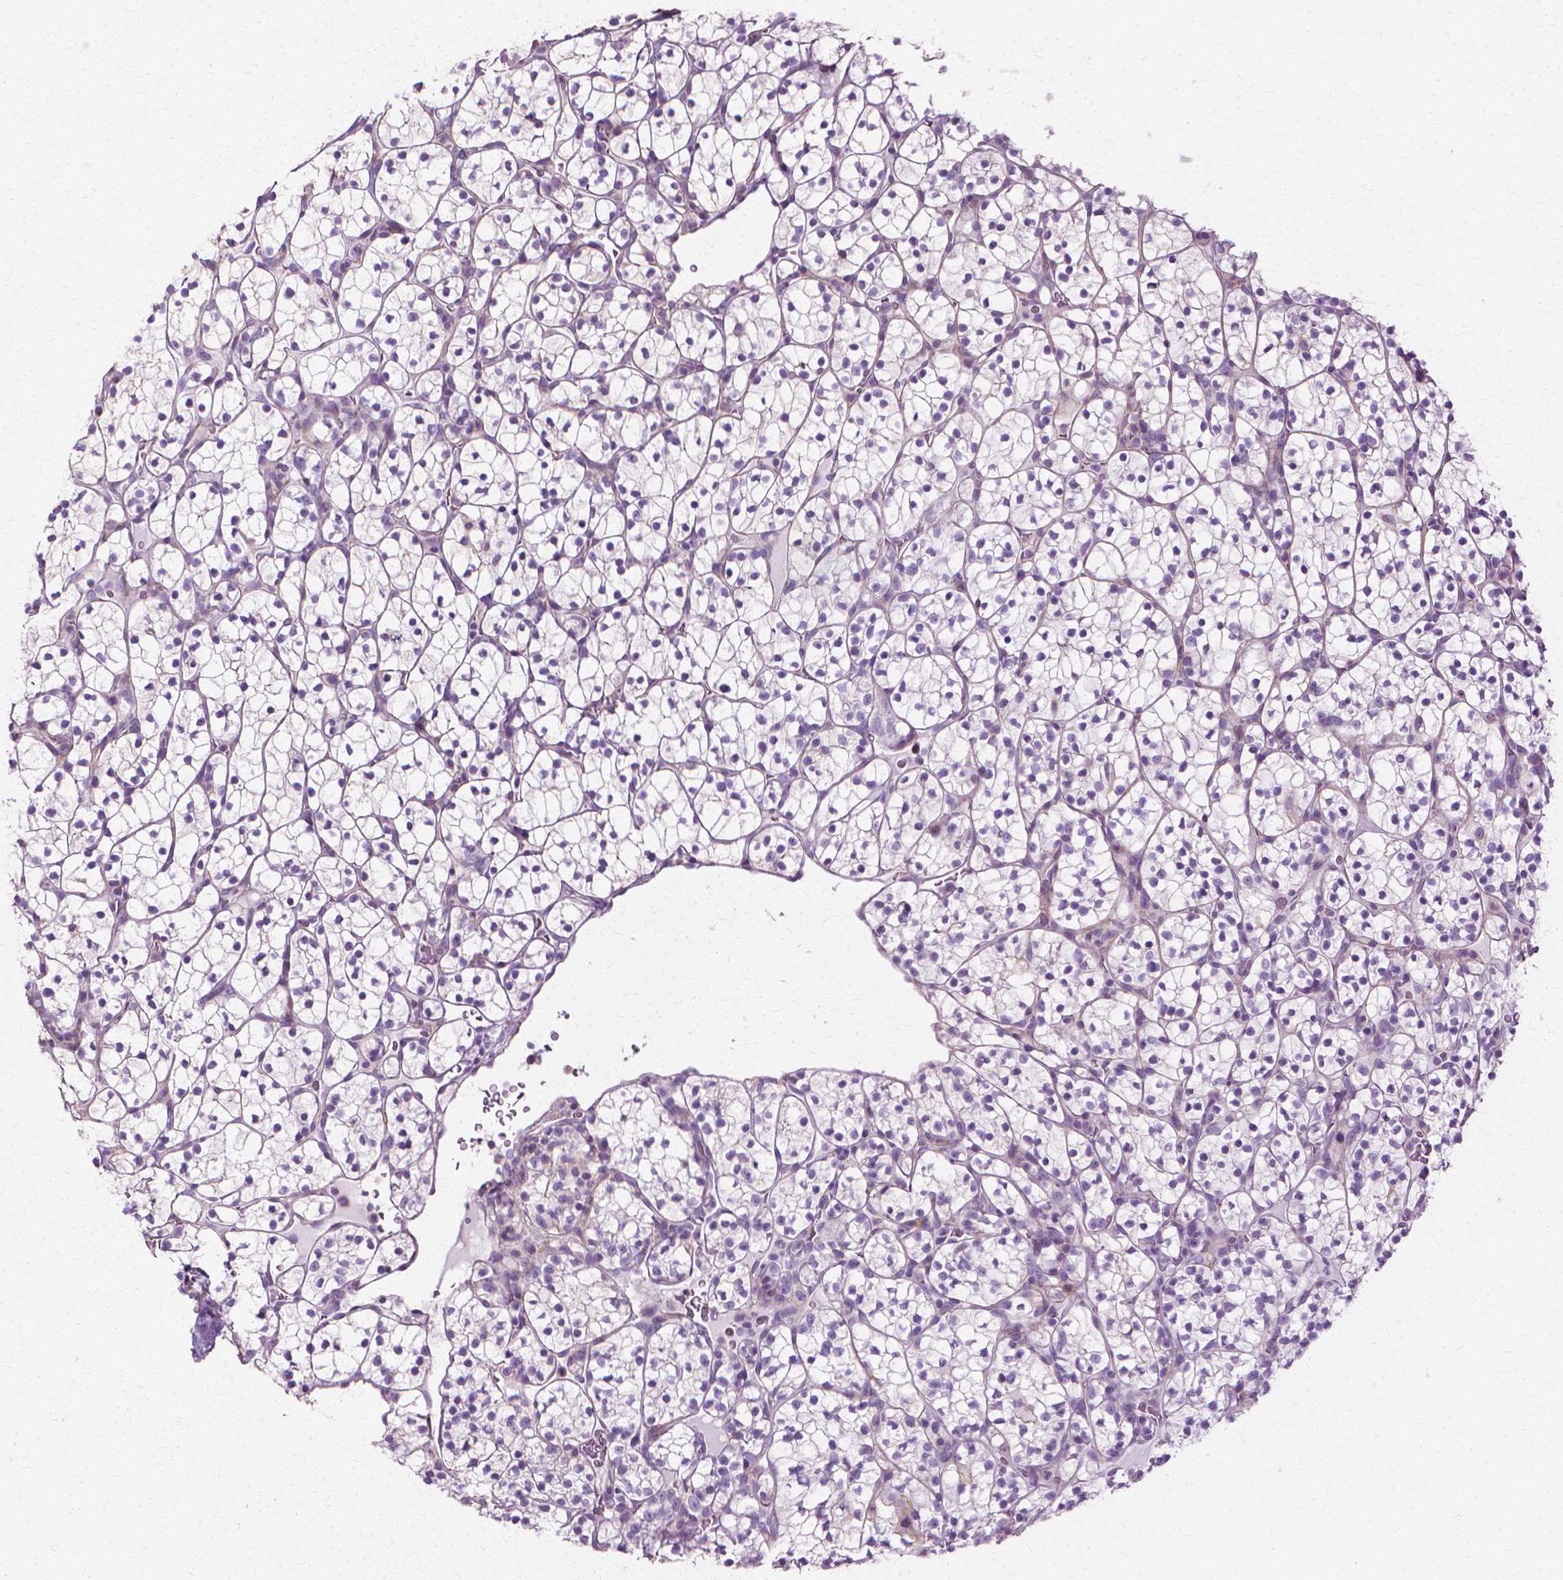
{"staining": {"intensity": "negative", "quantity": "none", "location": "none"}, "tissue": "renal cancer", "cell_type": "Tumor cells", "image_type": "cancer", "snomed": [{"axis": "morphology", "description": "Adenocarcinoma, NOS"}, {"axis": "topography", "description": "Kidney"}], "caption": "Immunohistochemical staining of human renal cancer (adenocarcinoma) reveals no significant staining in tumor cells. (DAB (3,3'-diaminobenzidine) immunohistochemistry (IHC) visualized using brightfield microscopy, high magnification).", "gene": "CFAP157", "patient": {"sex": "female", "age": 89}}